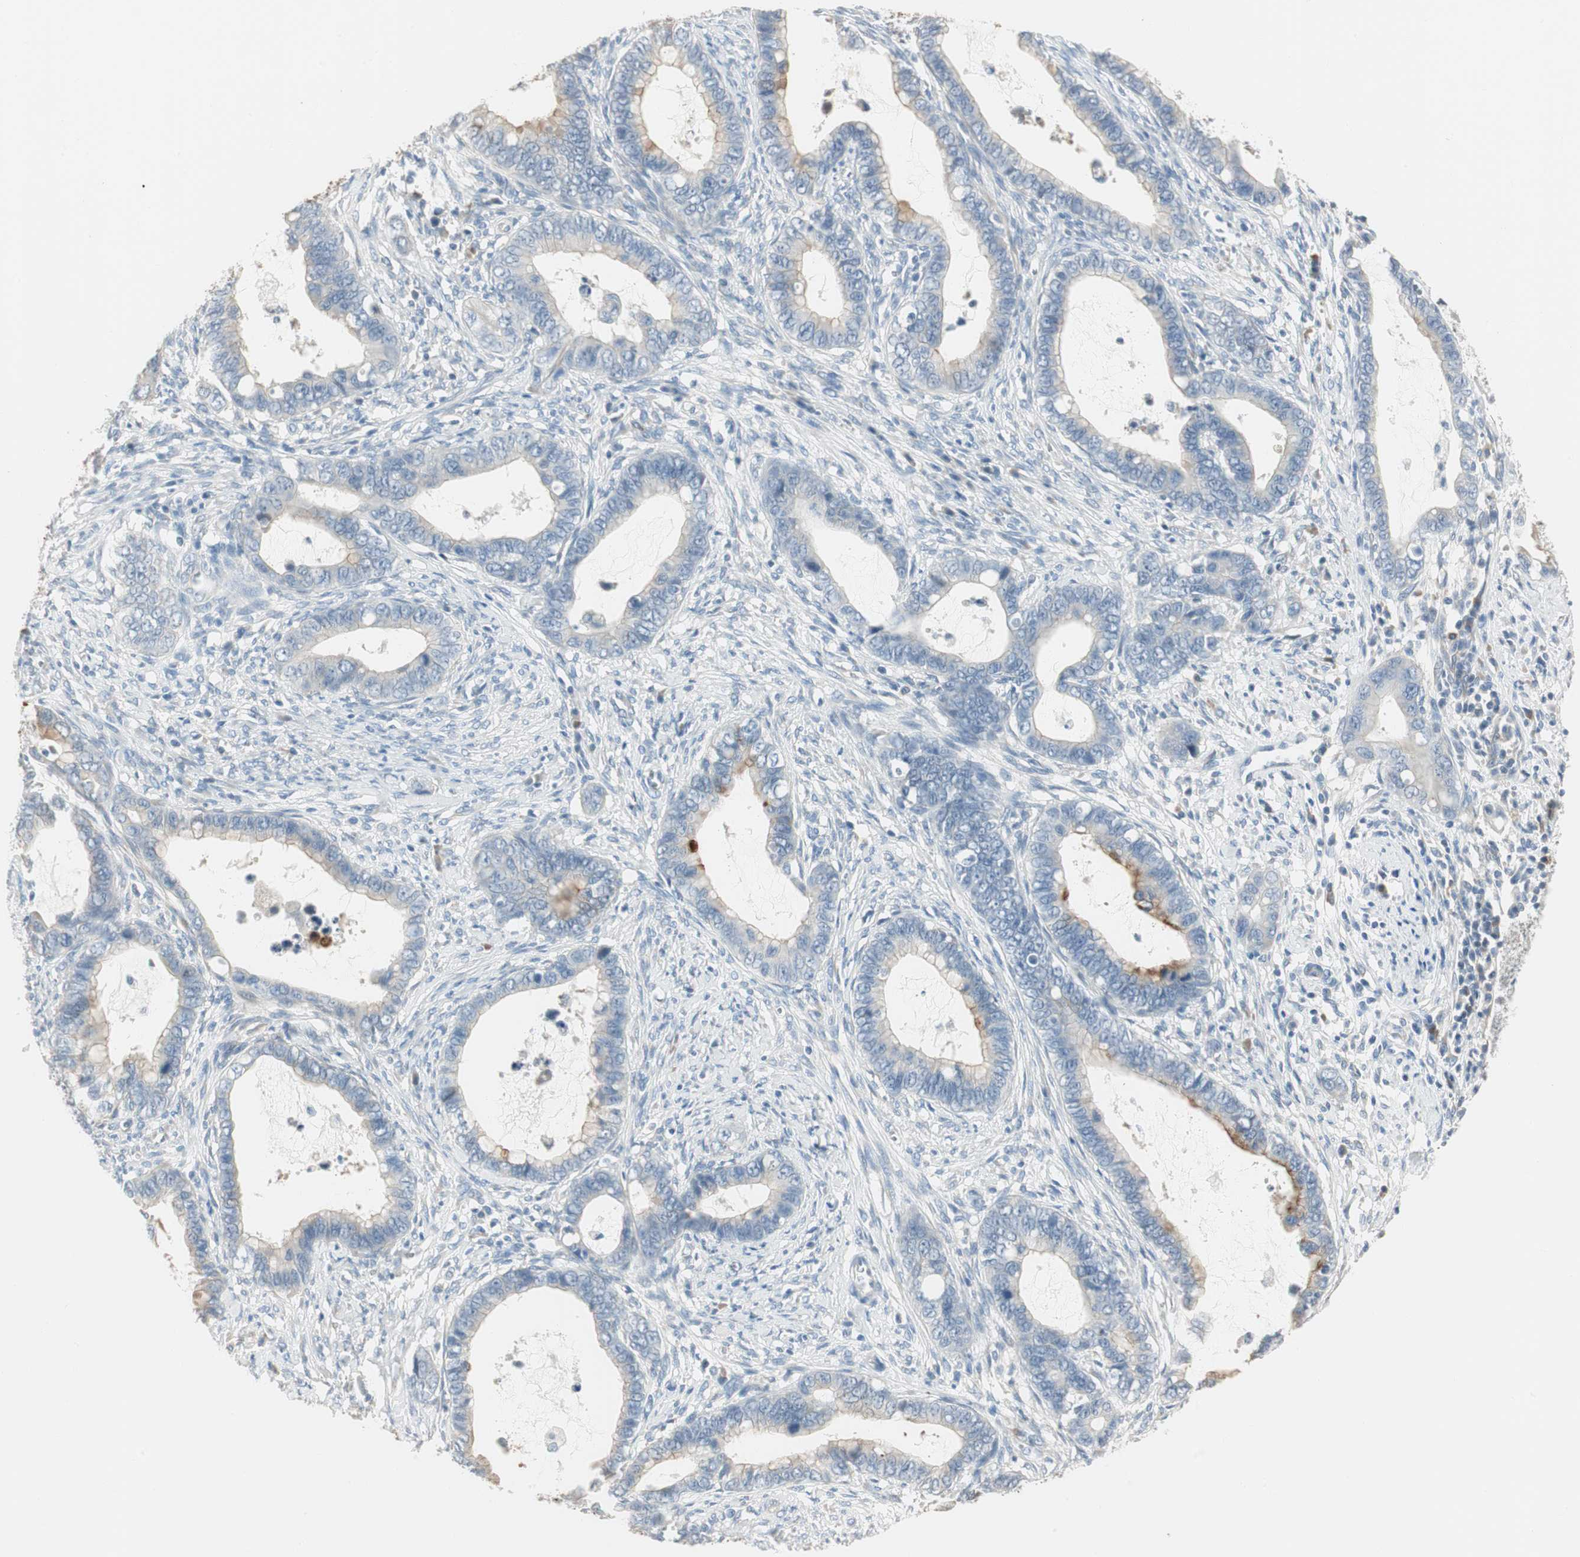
{"staining": {"intensity": "moderate", "quantity": "25%-75%", "location": "cytoplasmic/membranous"}, "tissue": "cervical cancer", "cell_type": "Tumor cells", "image_type": "cancer", "snomed": [{"axis": "morphology", "description": "Adenocarcinoma, NOS"}, {"axis": "topography", "description": "Cervix"}], "caption": "The histopathology image displays staining of adenocarcinoma (cervical), revealing moderate cytoplasmic/membranous protein expression (brown color) within tumor cells.", "gene": "SPINK4", "patient": {"sex": "female", "age": 44}}